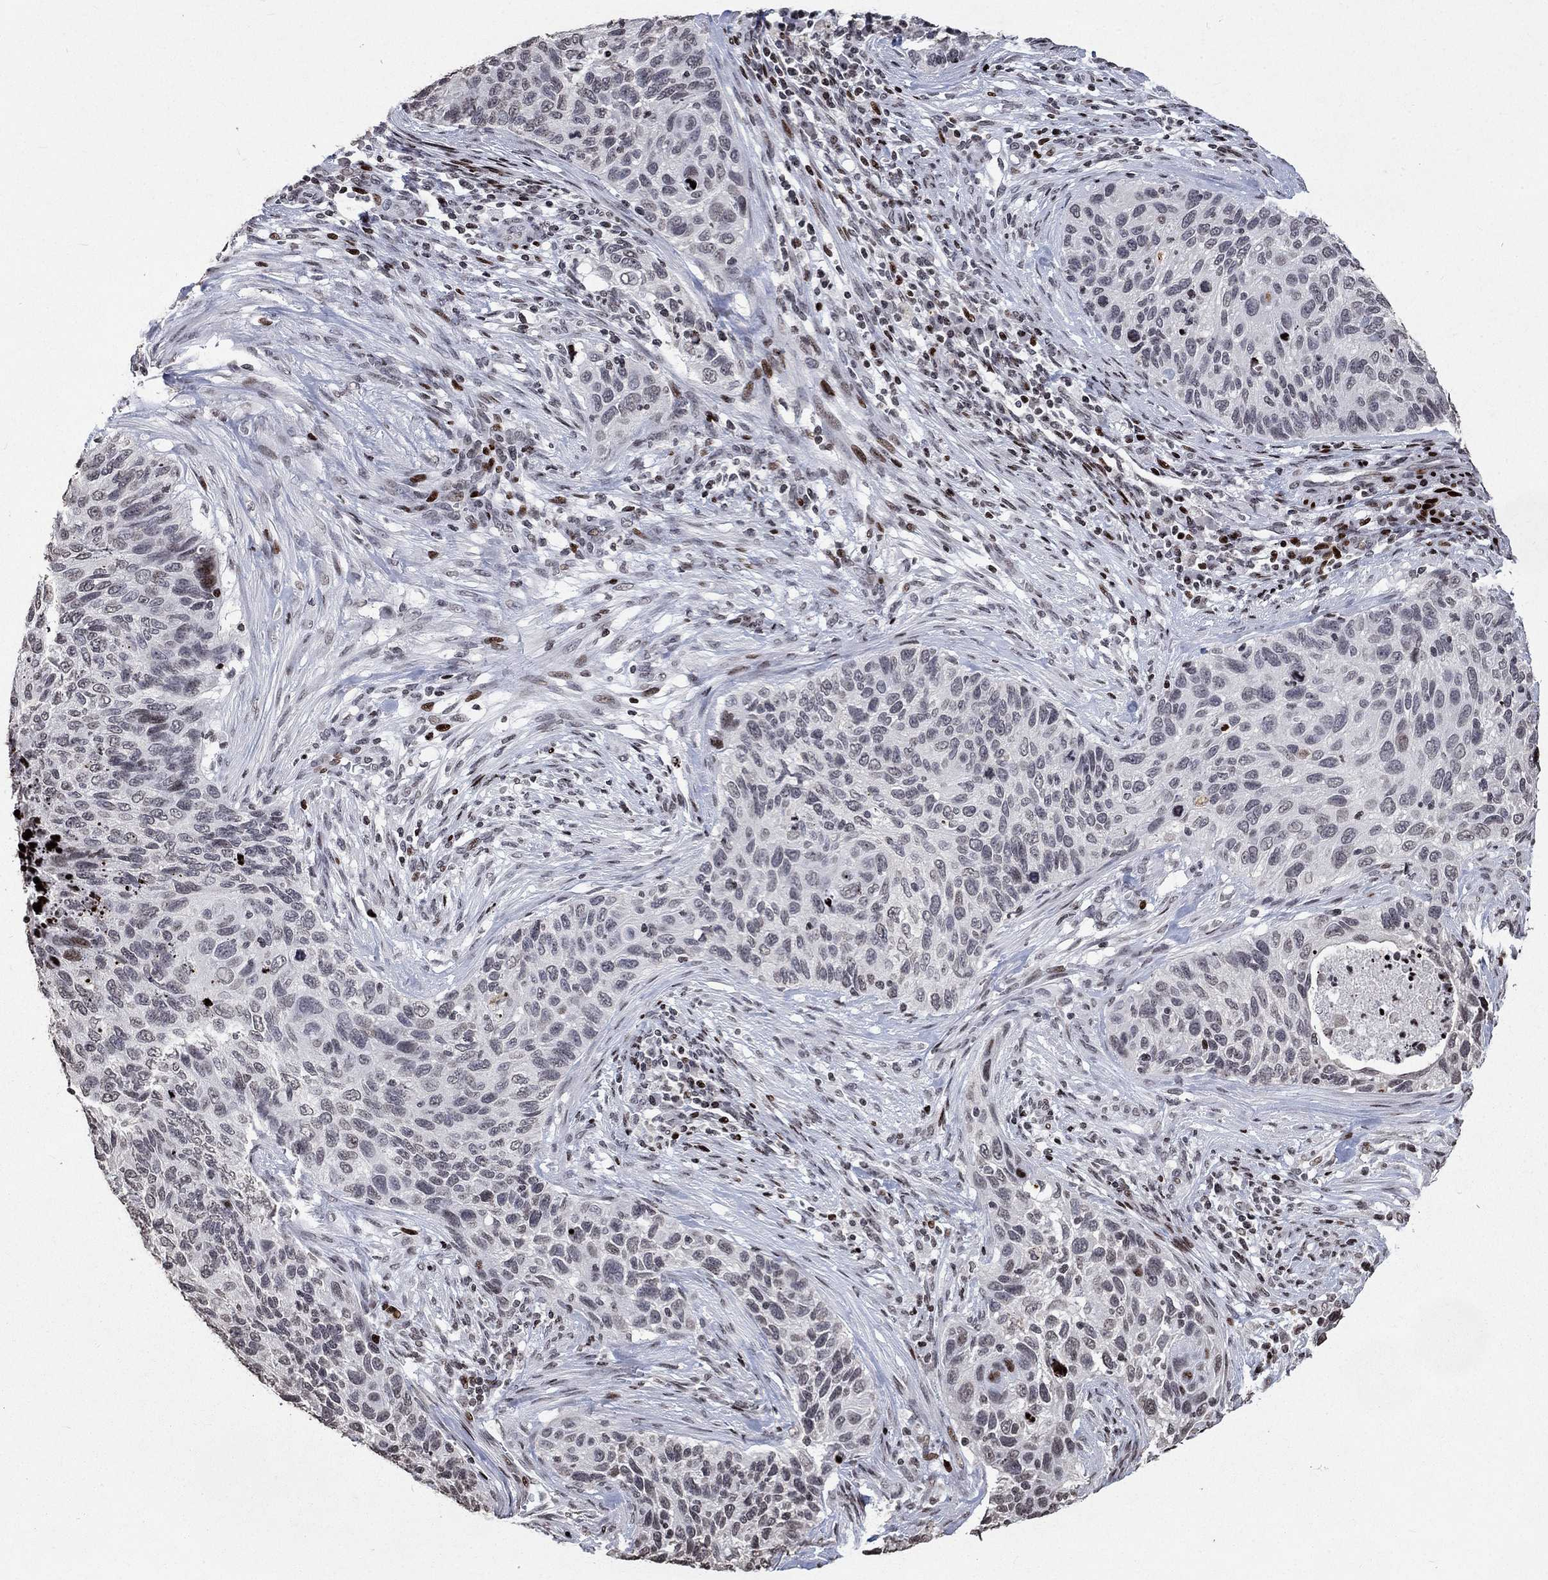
{"staining": {"intensity": "negative", "quantity": "none", "location": "none"}, "tissue": "cervical cancer", "cell_type": "Tumor cells", "image_type": "cancer", "snomed": [{"axis": "morphology", "description": "Squamous cell carcinoma, NOS"}, {"axis": "topography", "description": "Cervix"}], "caption": "Immunohistochemical staining of human cervical squamous cell carcinoma reveals no significant staining in tumor cells. (Brightfield microscopy of DAB (3,3'-diaminobenzidine) IHC at high magnification).", "gene": "SRSF3", "patient": {"sex": "female", "age": 70}}